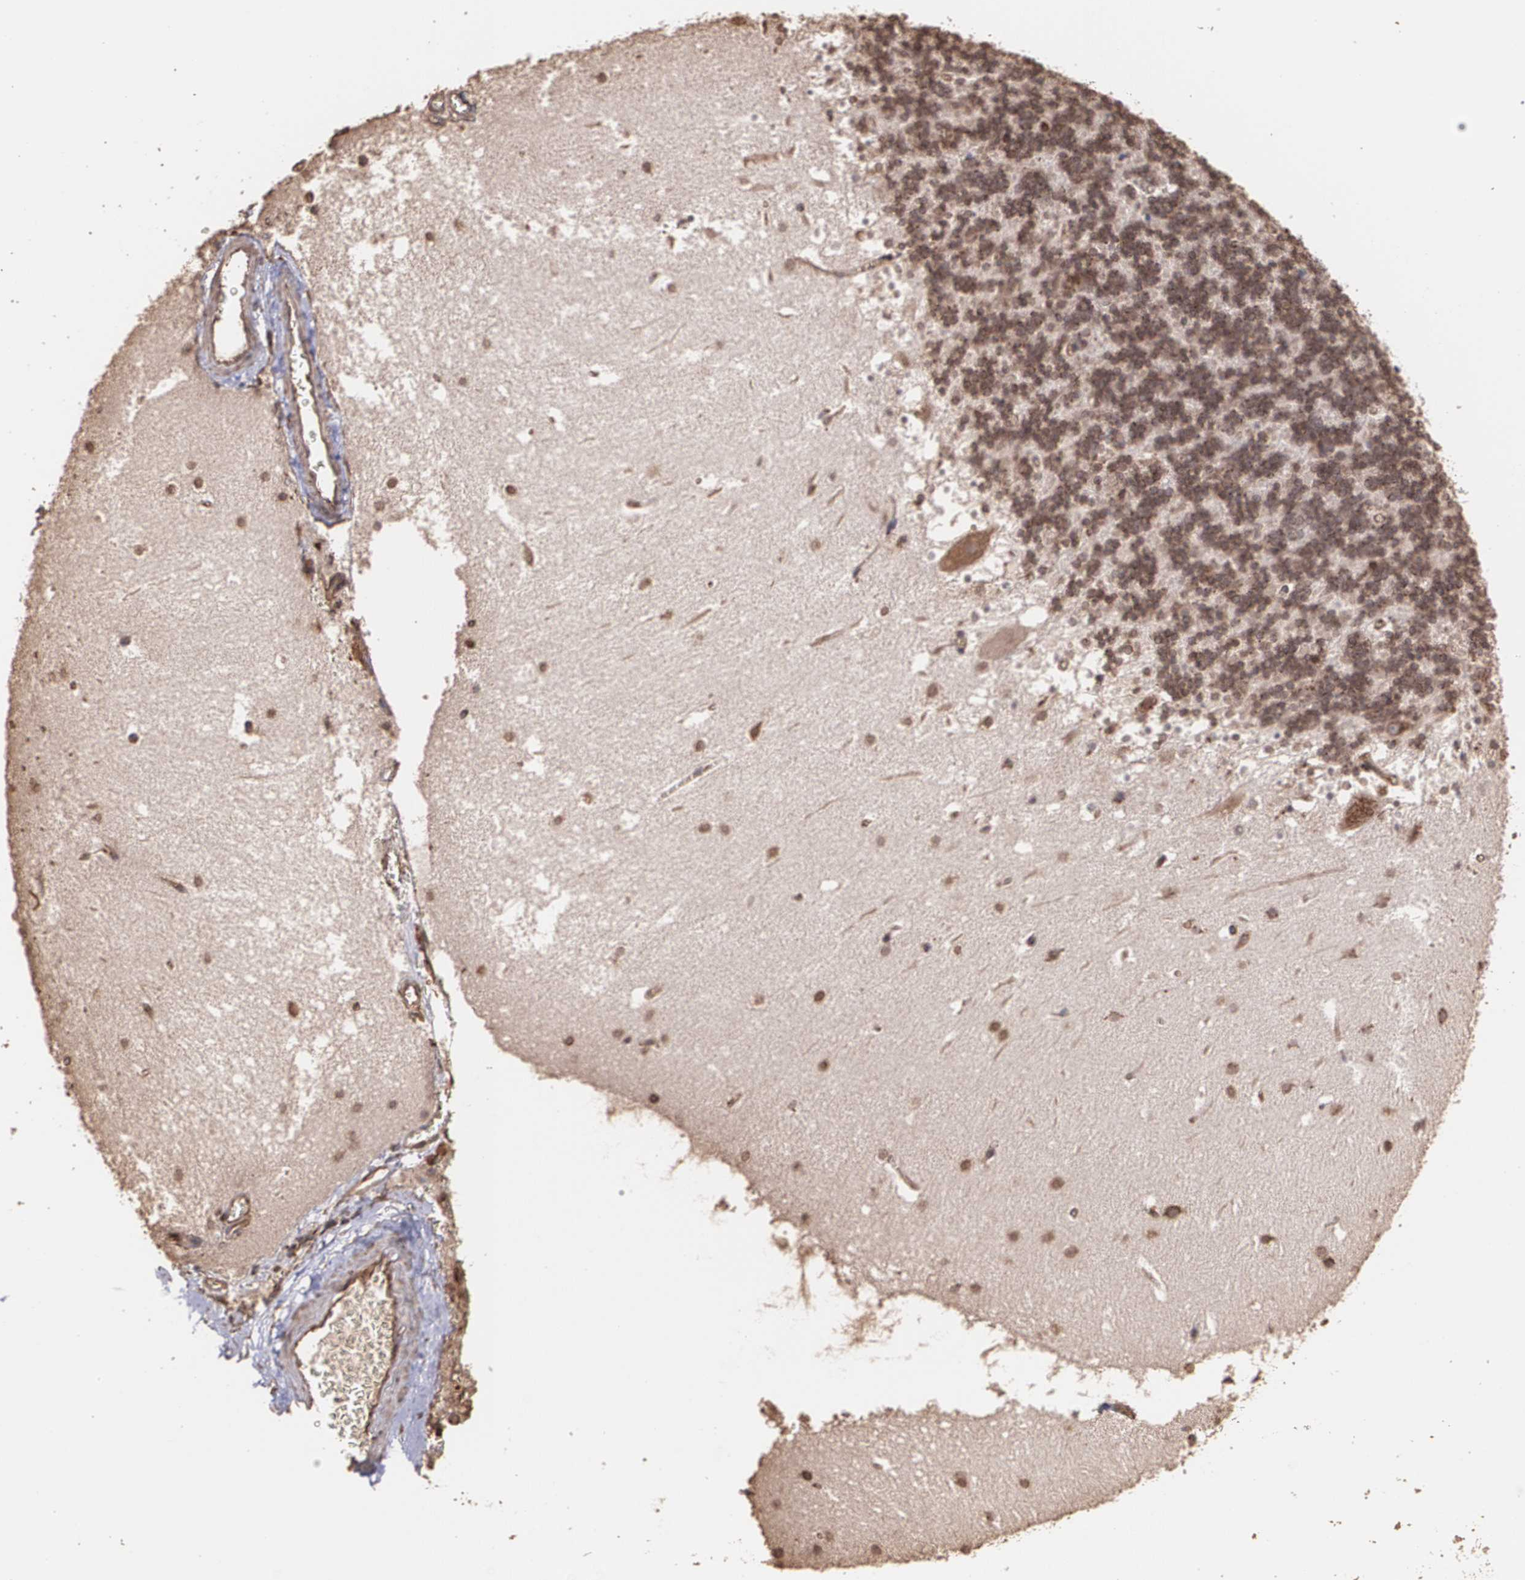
{"staining": {"intensity": "moderate", "quantity": ">75%", "location": "cytoplasmic/membranous"}, "tissue": "cerebellum", "cell_type": "Cells in granular layer", "image_type": "normal", "snomed": [{"axis": "morphology", "description": "Normal tissue, NOS"}, {"axis": "topography", "description": "Cerebellum"}], "caption": "Cerebellum was stained to show a protein in brown. There is medium levels of moderate cytoplasmic/membranous staining in approximately >75% of cells in granular layer.", "gene": "TRIP11", "patient": {"sex": "male", "age": 45}}